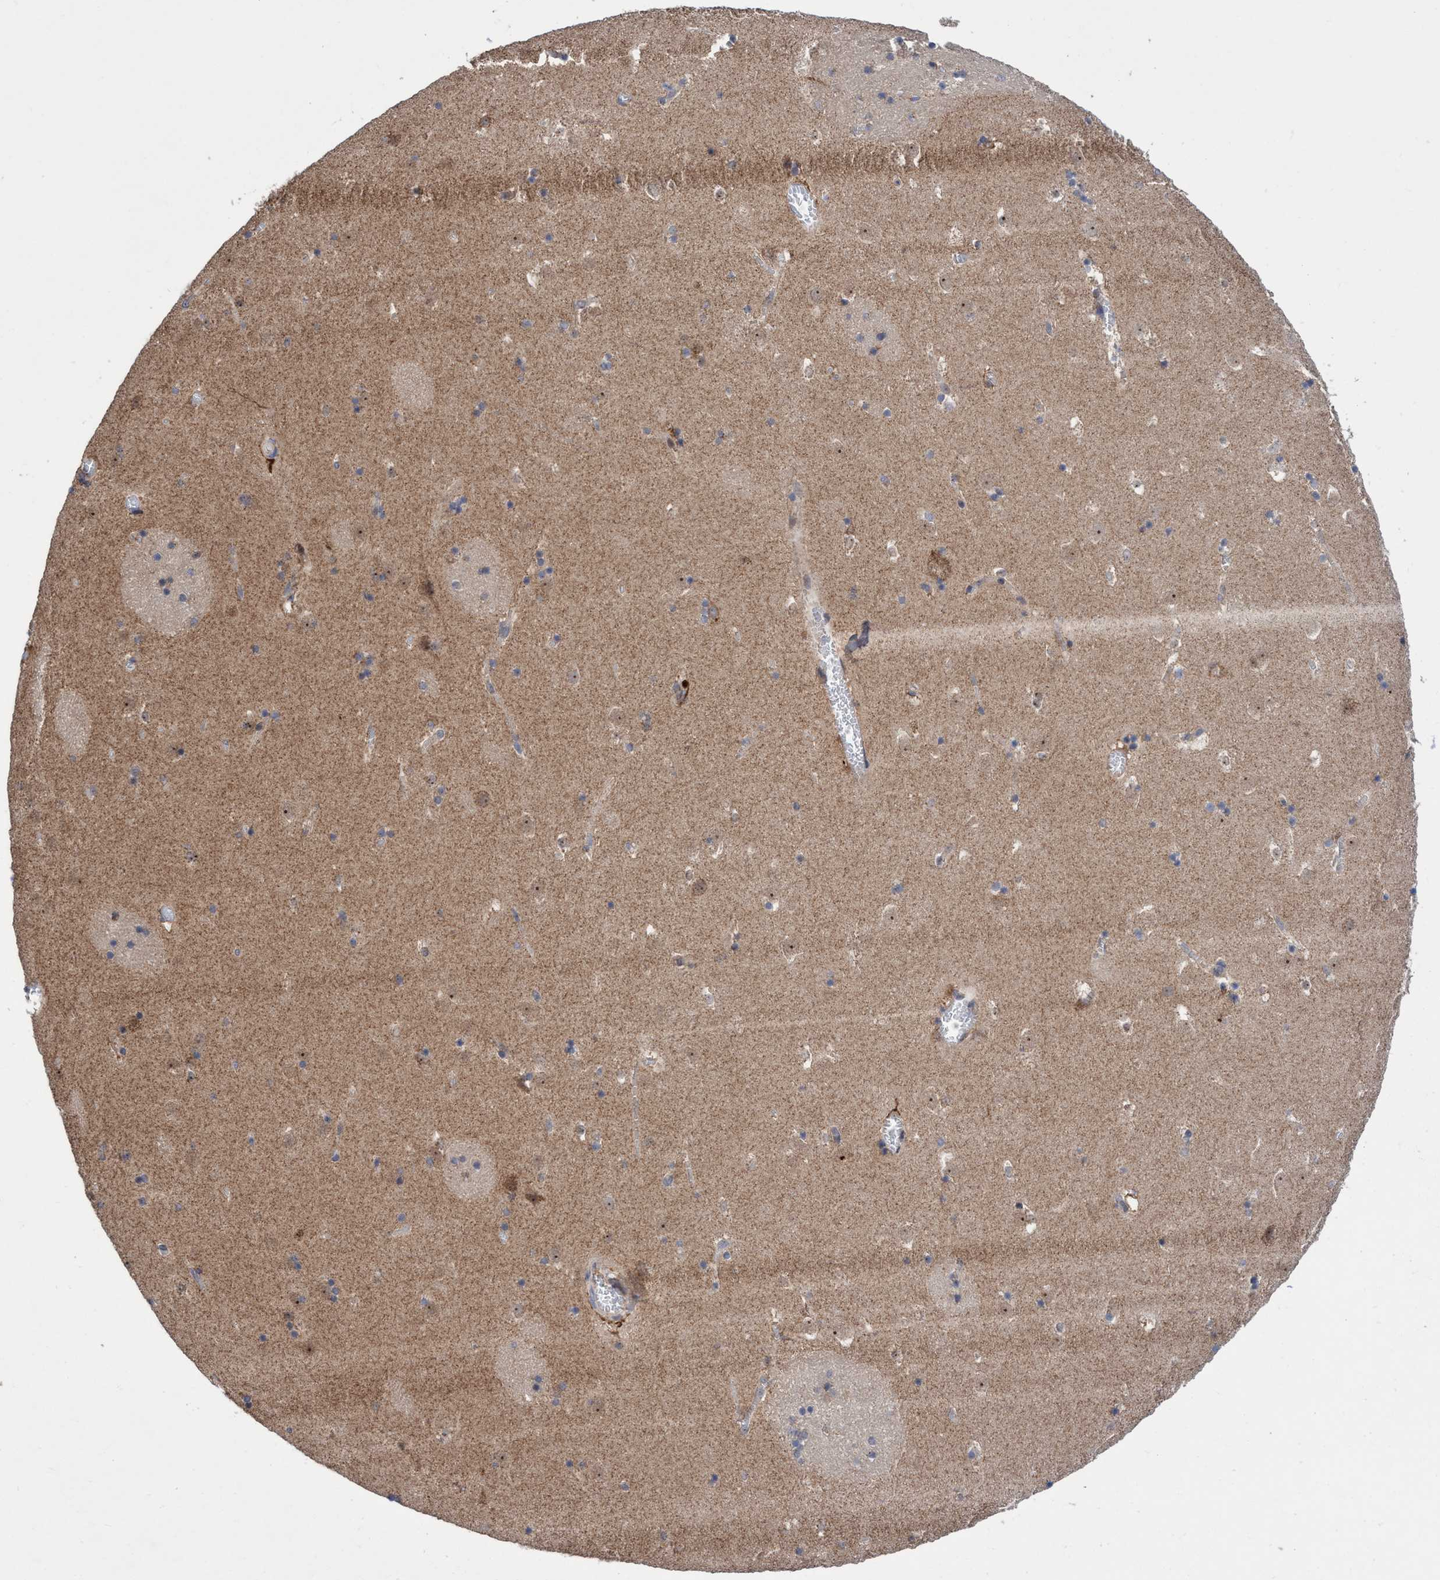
{"staining": {"intensity": "negative", "quantity": "none", "location": "none"}, "tissue": "caudate", "cell_type": "Glial cells", "image_type": "normal", "snomed": [{"axis": "morphology", "description": "Normal tissue, NOS"}, {"axis": "topography", "description": "Lateral ventricle wall"}], "caption": "This image is of unremarkable caudate stained with immunohistochemistry (IHC) to label a protein in brown with the nuclei are counter-stained blue. There is no expression in glial cells. Brightfield microscopy of immunohistochemistry stained with DAB (brown) and hematoxylin (blue), captured at high magnification.", "gene": "P2RY14", "patient": {"sex": "male", "age": 45}}